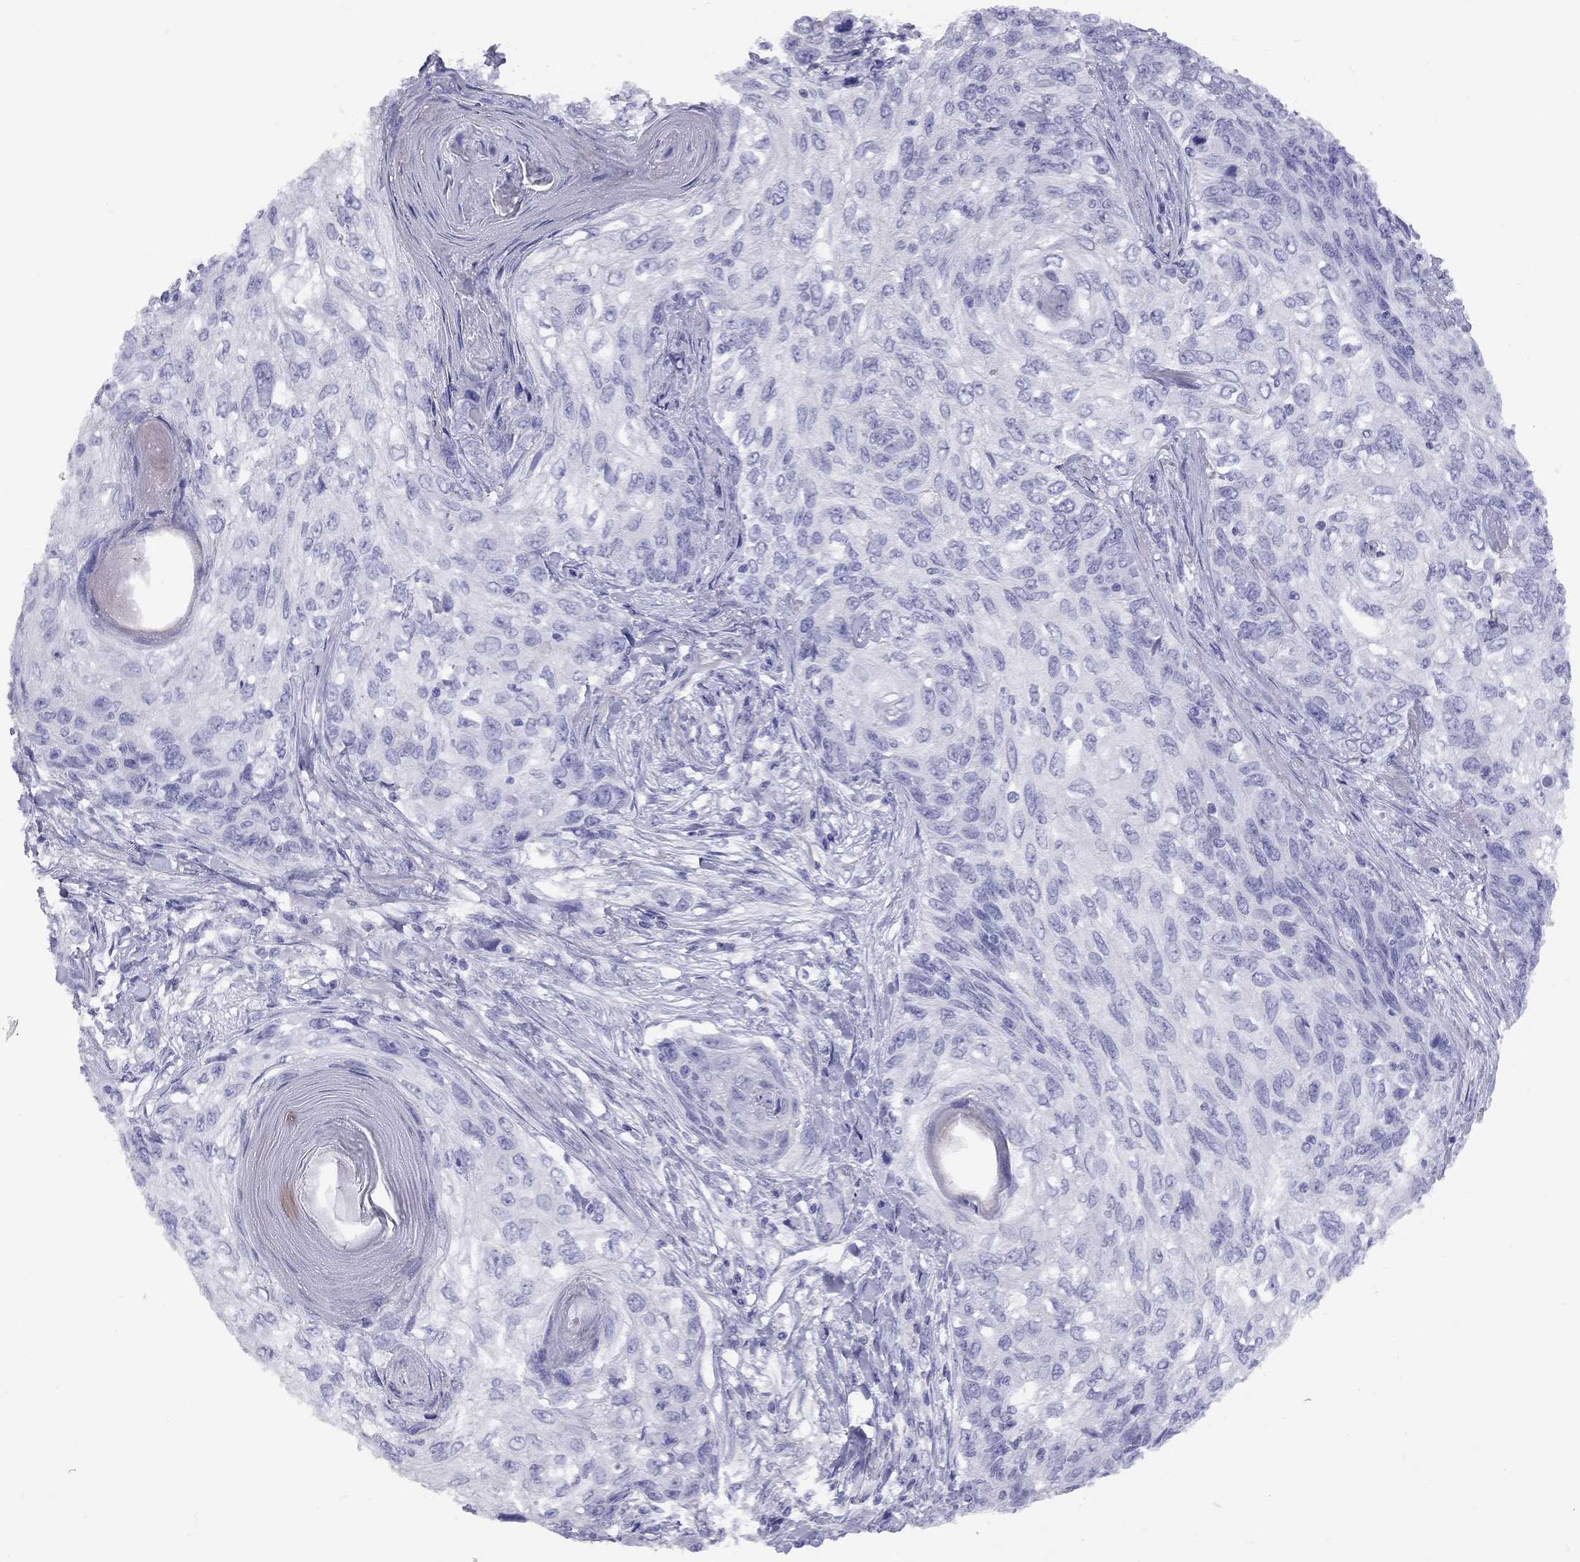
{"staining": {"intensity": "negative", "quantity": "none", "location": "none"}, "tissue": "skin cancer", "cell_type": "Tumor cells", "image_type": "cancer", "snomed": [{"axis": "morphology", "description": "Squamous cell carcinoma, NOS"}, {"axis": "topography", "description": "Skin"}], "caption": "IHC histopathology image of neoplastic tissue: human skin cancer stained with DAB (3,3'-diaminobenzidine) reveals no significant protein staining in tumor cells.", "gene": "FSCN3", "patient": {"sex": "male", "age": 92}}